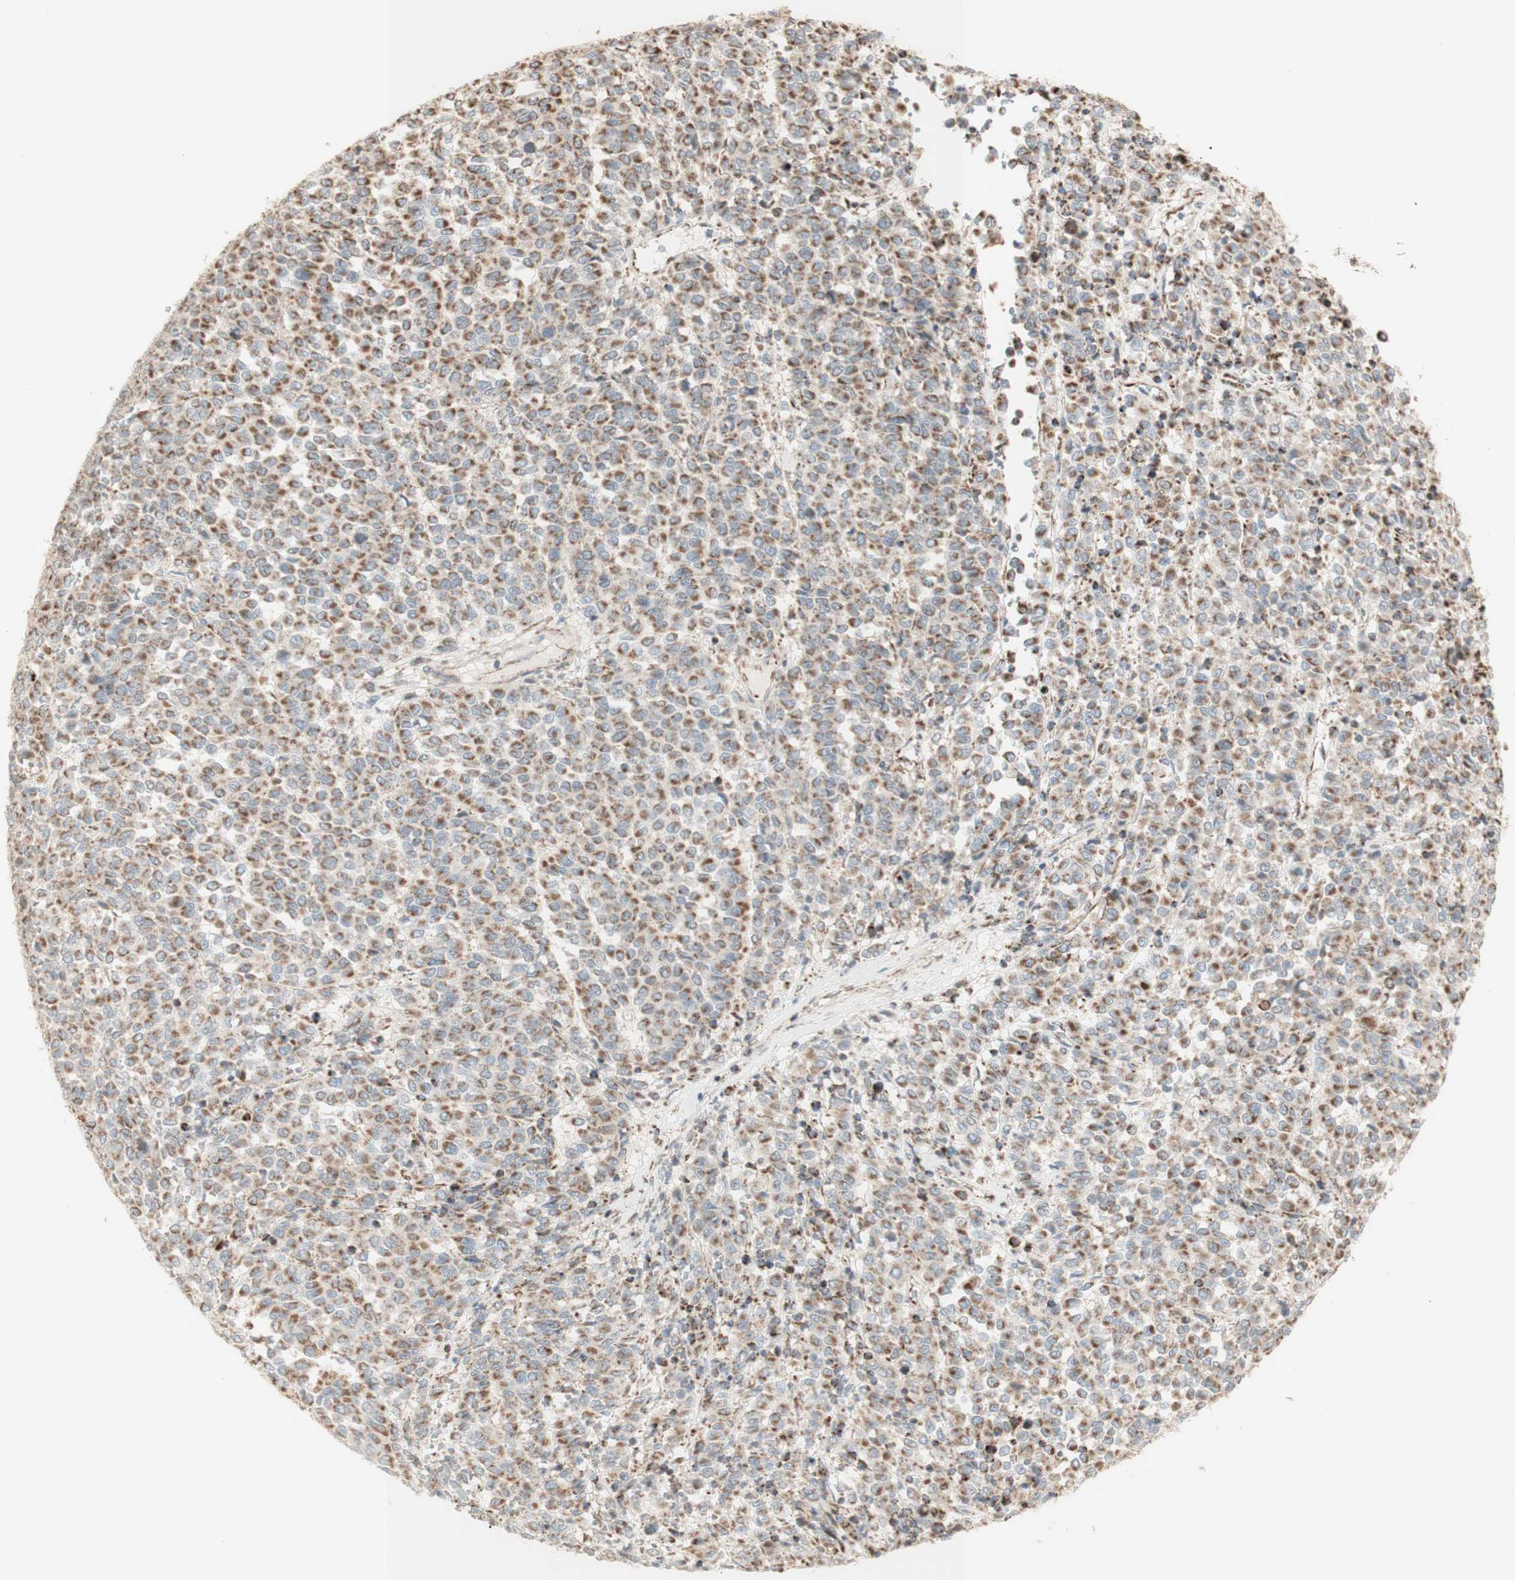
{"staining": {"intensity": "moderate", "quantity": ">75%", "location": "cytoplasmic/membranous"}, "tissue": "melanoma", "cell_type": "Tumor cells", "image_type": "cancer", "snomed": [{"axis": "morphology", "description": "Malignant melanoma, Metastatic site"}, {"axis": "topography", "description": "Pancreas"}], "caption": "DAB (3,3'-diaminobenzidine) immunohistochemical staining of human malignant melanoma (metastatic site) reveals moderate cytoplasmic/membranous protein staining in approximately >75% of tumor cells.", "gene": "LETM1", "patient": {"sex": "female", "age": 30}}